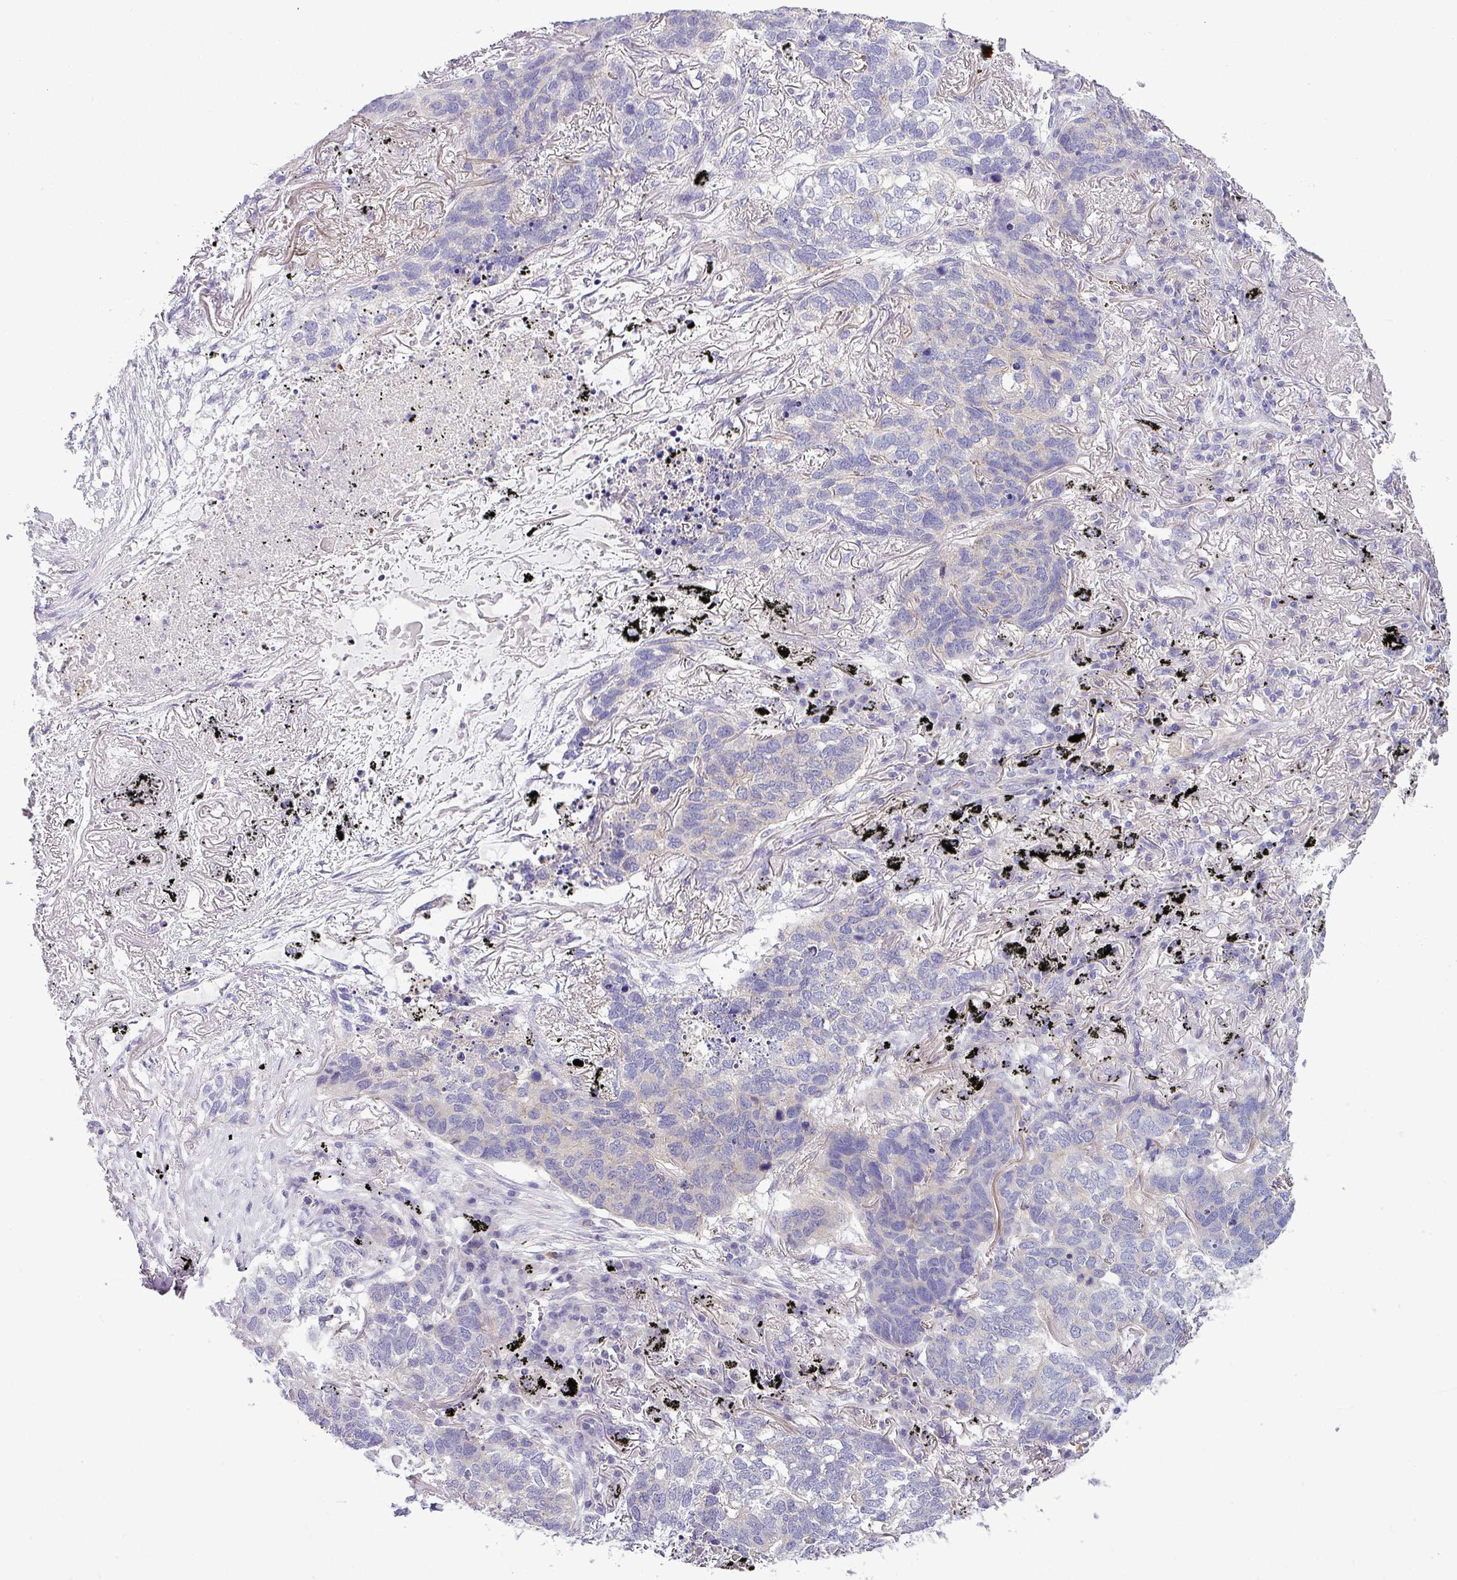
{"staining": {"intensity": "negative", "quantity": "none", "location": "none"}, "tissue": "lung cancer", "cell_type": "Tumor cells", "image_type": "cancer", "snomed": [{"axis": "morphology", "description": "Squamous cell carcinoma, NOS"}, {"axis": "topography", "description": "Lung"}], "caption": "The image reveals no staining of tumor cells in lung cancer (squamous cell carcinoma).", "gene": "ACAP3", "patient": {"sex": "female", "age": 63}}